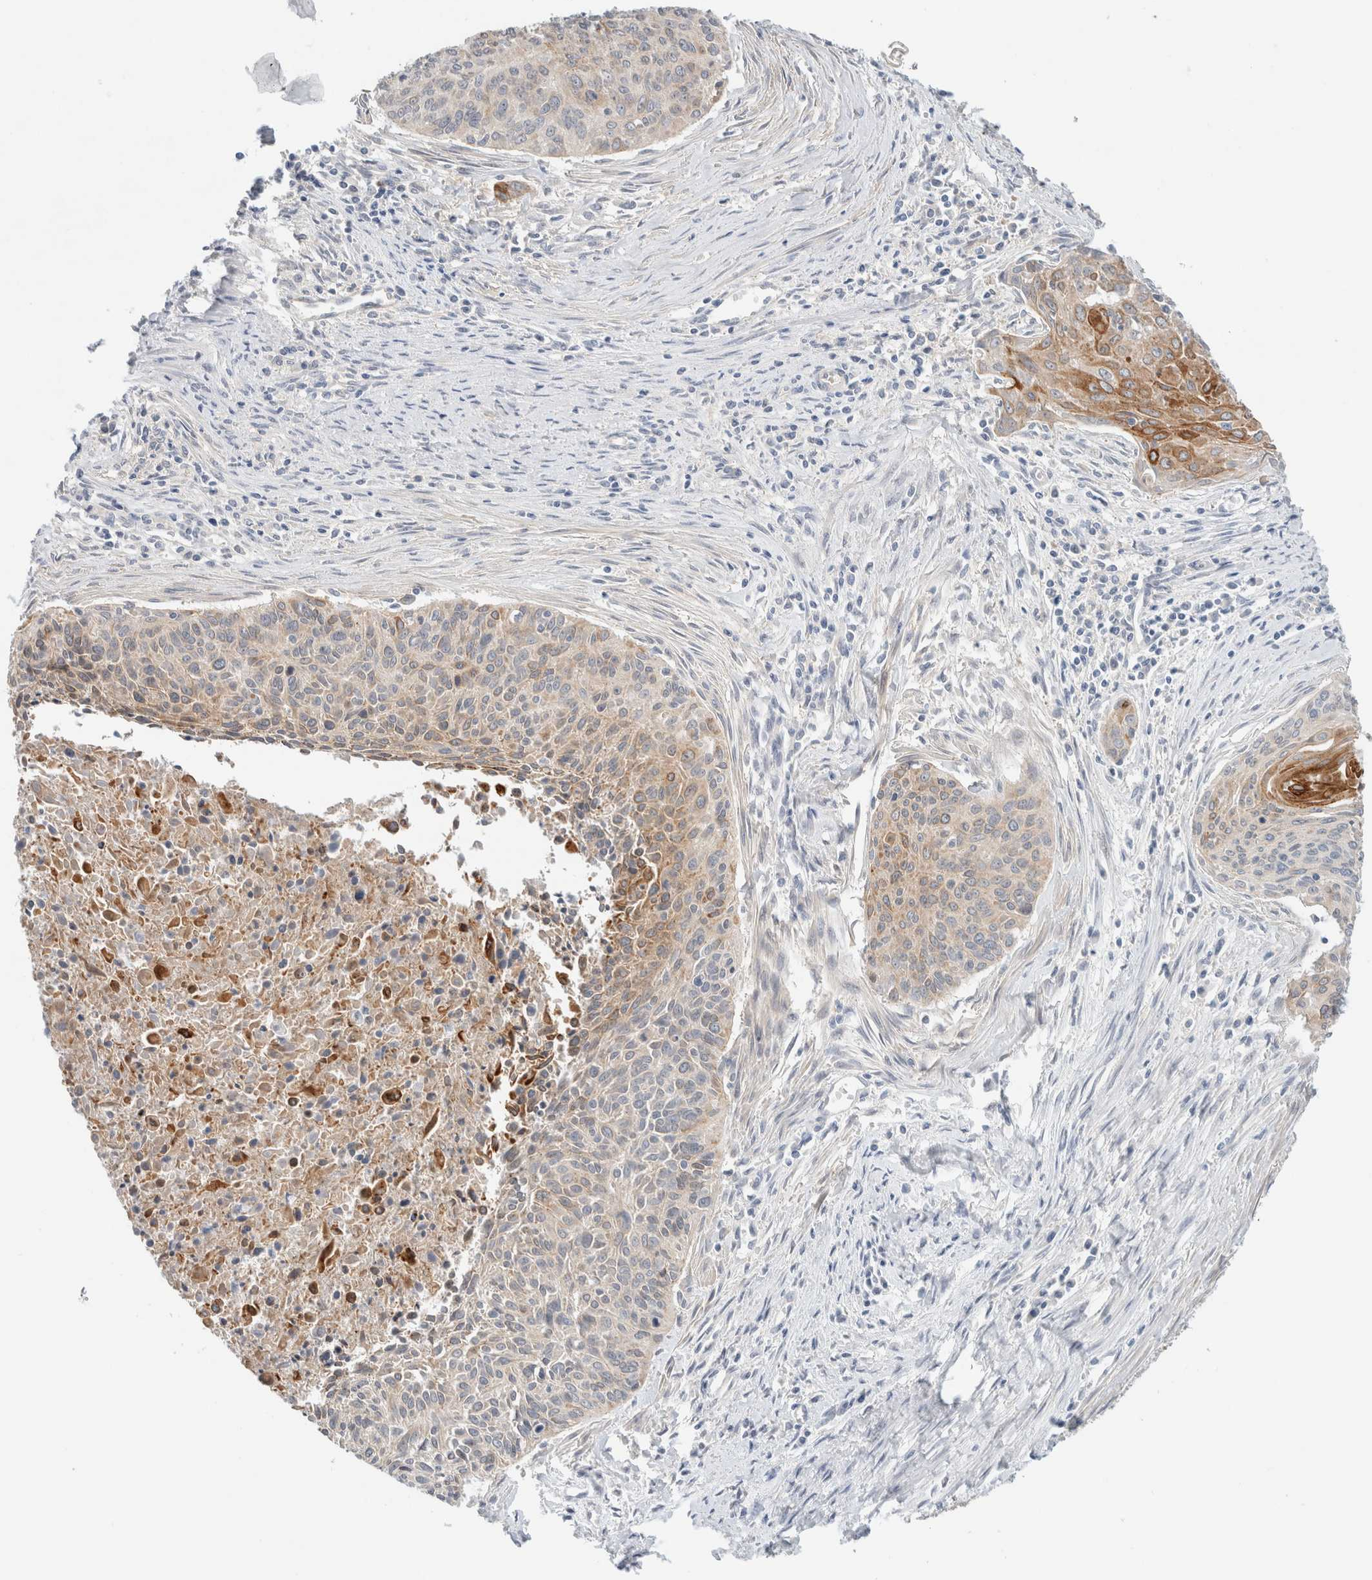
{"staining": {"intensity": "moderate", "quantity": "25%-75%", "location": "cytoplasmic/membranous"}, "tissue": "cervical cancer", "cell_type": "Tumor cells", "image_type": "cancer", "snomed": [{"axis": "morphology", "description": "Squamous cell carcinoma, NOS"}, {"axis": "topography", "description": "Cervix"}], "caption": "Human cervical cancer (squamous cell carcinoma) stained for a protein (brown) demonstrates moderate cytoplasmic/membranous positive positivity in about 25%-75% of tumor cells.", "gene": "SDR16C5", "patient": {"sex": "female", "age": 55}}